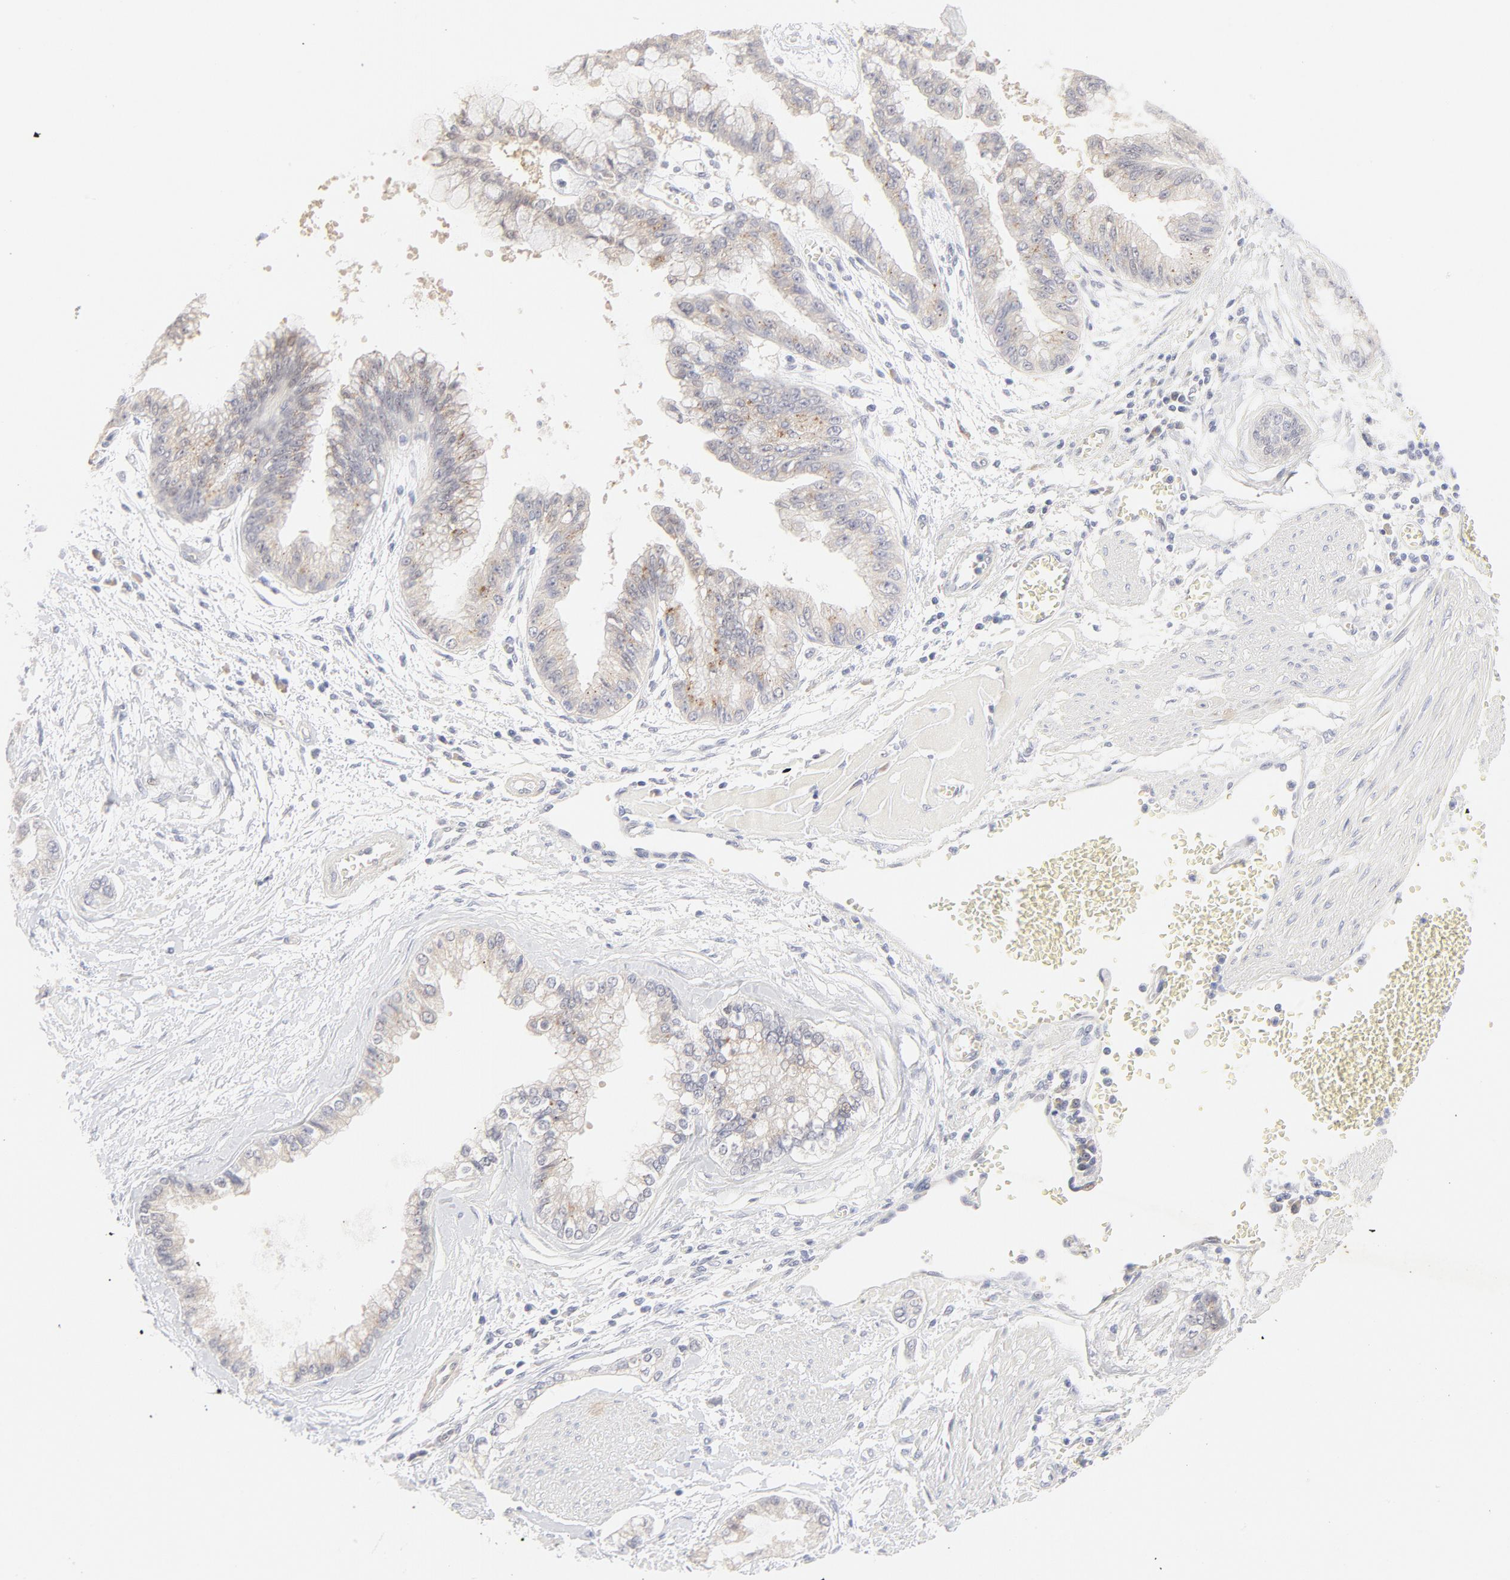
{"staining": {"intensity": "moderate", "quantity": "25%-75%", "location": "cytoplasmic/membranous"}, "tissue": "liver cancer", "cell_type": "Tumor cells", "image_type": "cancer", "snomed": [{"axis": "morphology", "description": "Cholangiocarcinoma"}, {"axis": "topography", "description": "Liver"}], "caption": "Cholangiocarcinoma (liver) stained with a protein marker exhibits moderate staining in tumor cells.", "gene": "NKX2-2", "patient": {"sex": "female", "age": 79}}